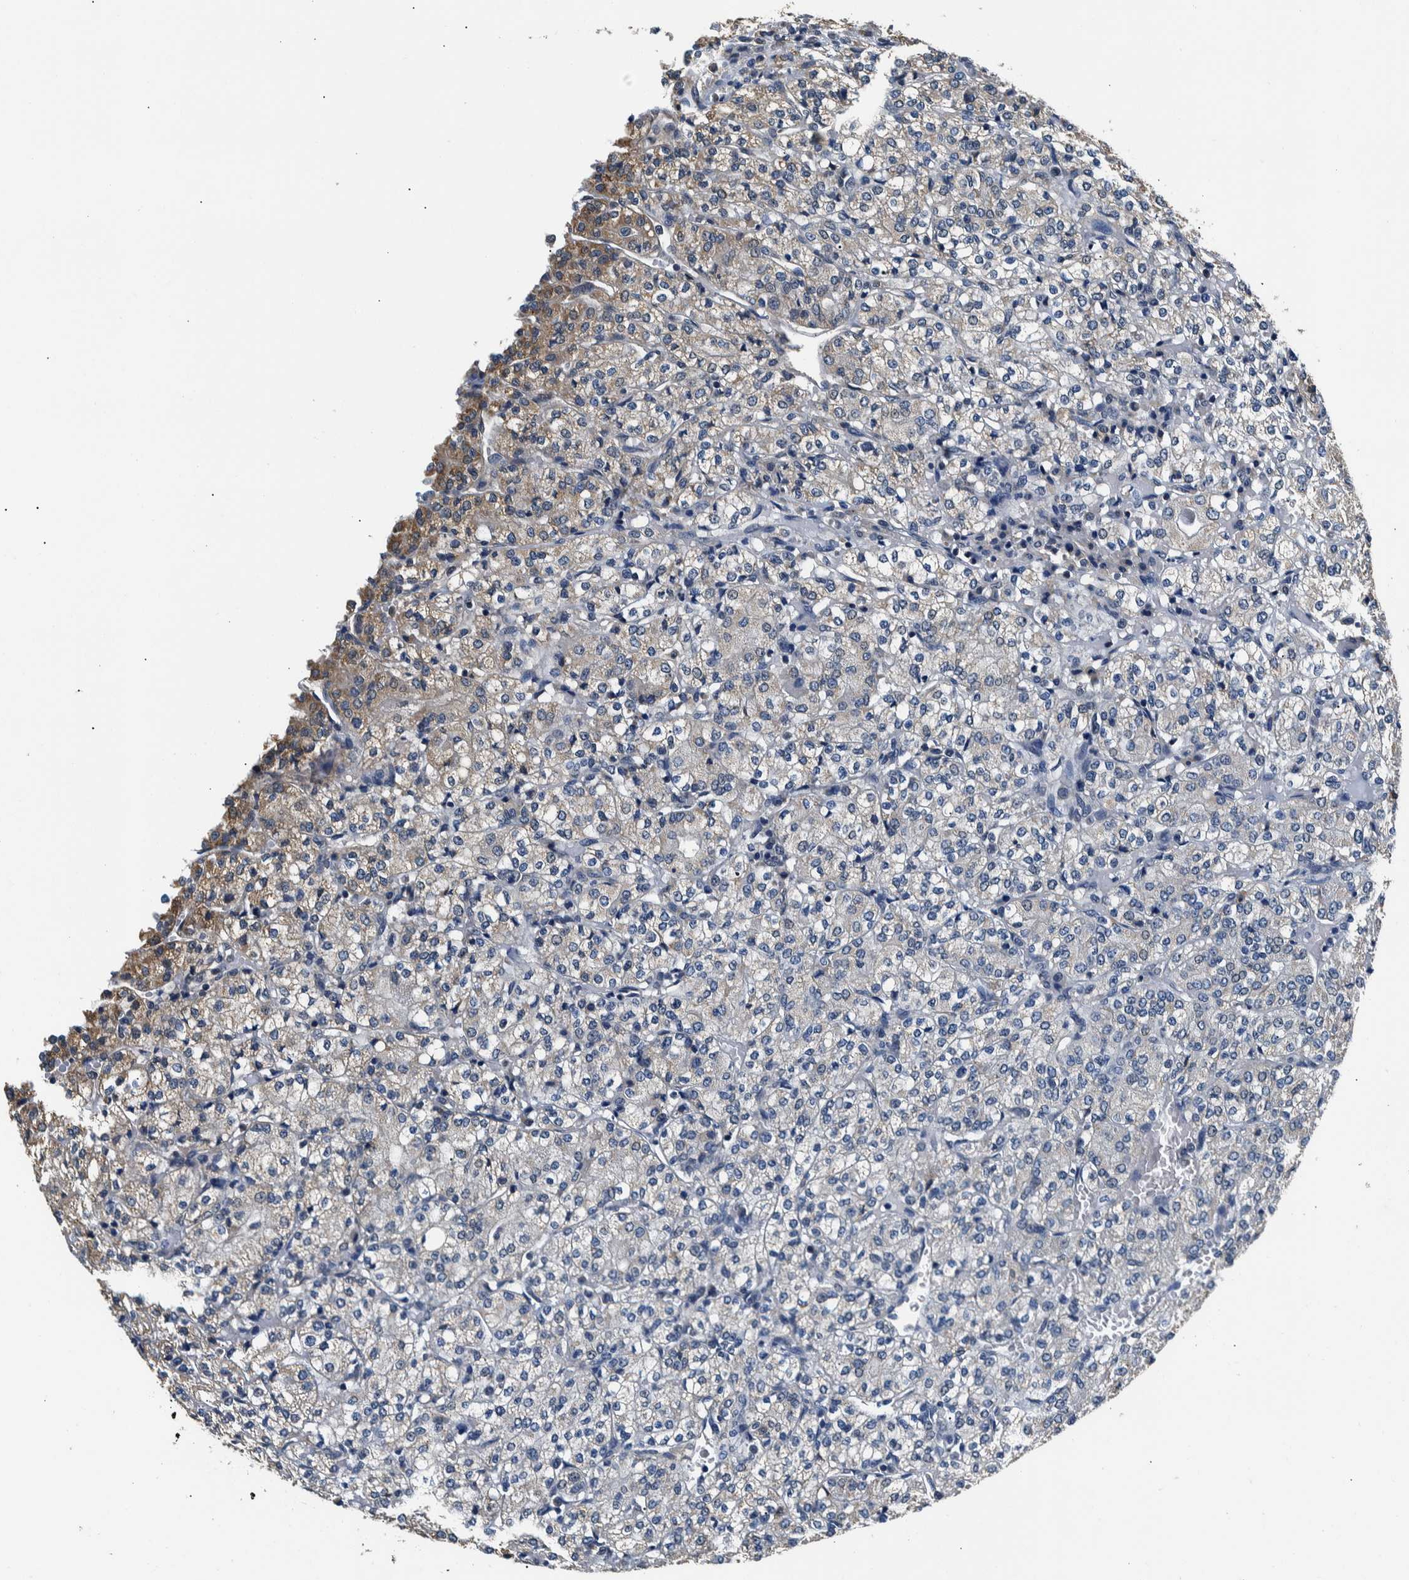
{"staining": {"intensity": "weak", "quantity": "<25%", "location": "cytoplasmic/membranous"}, "tissue": "renal cancer", "cell_type": "Tumor cells", "image_type": "cancer", "snomed": [{"axis": "morphology", "description": "Adenocarcinoma, NOS"}, {"axis": "topography", "description": "Kidney"}], "caption": "Renal adenocarcinoma was stained to show a protein in brown. There is no significant expression in tumor cells. (DAB (3,3'-diaminobenzidine) immunohistochemistry visualized using brightfield microscopy, high magnification).", "gene": "NIBAN2", "patient": {"sex": "male", "age": 77}}